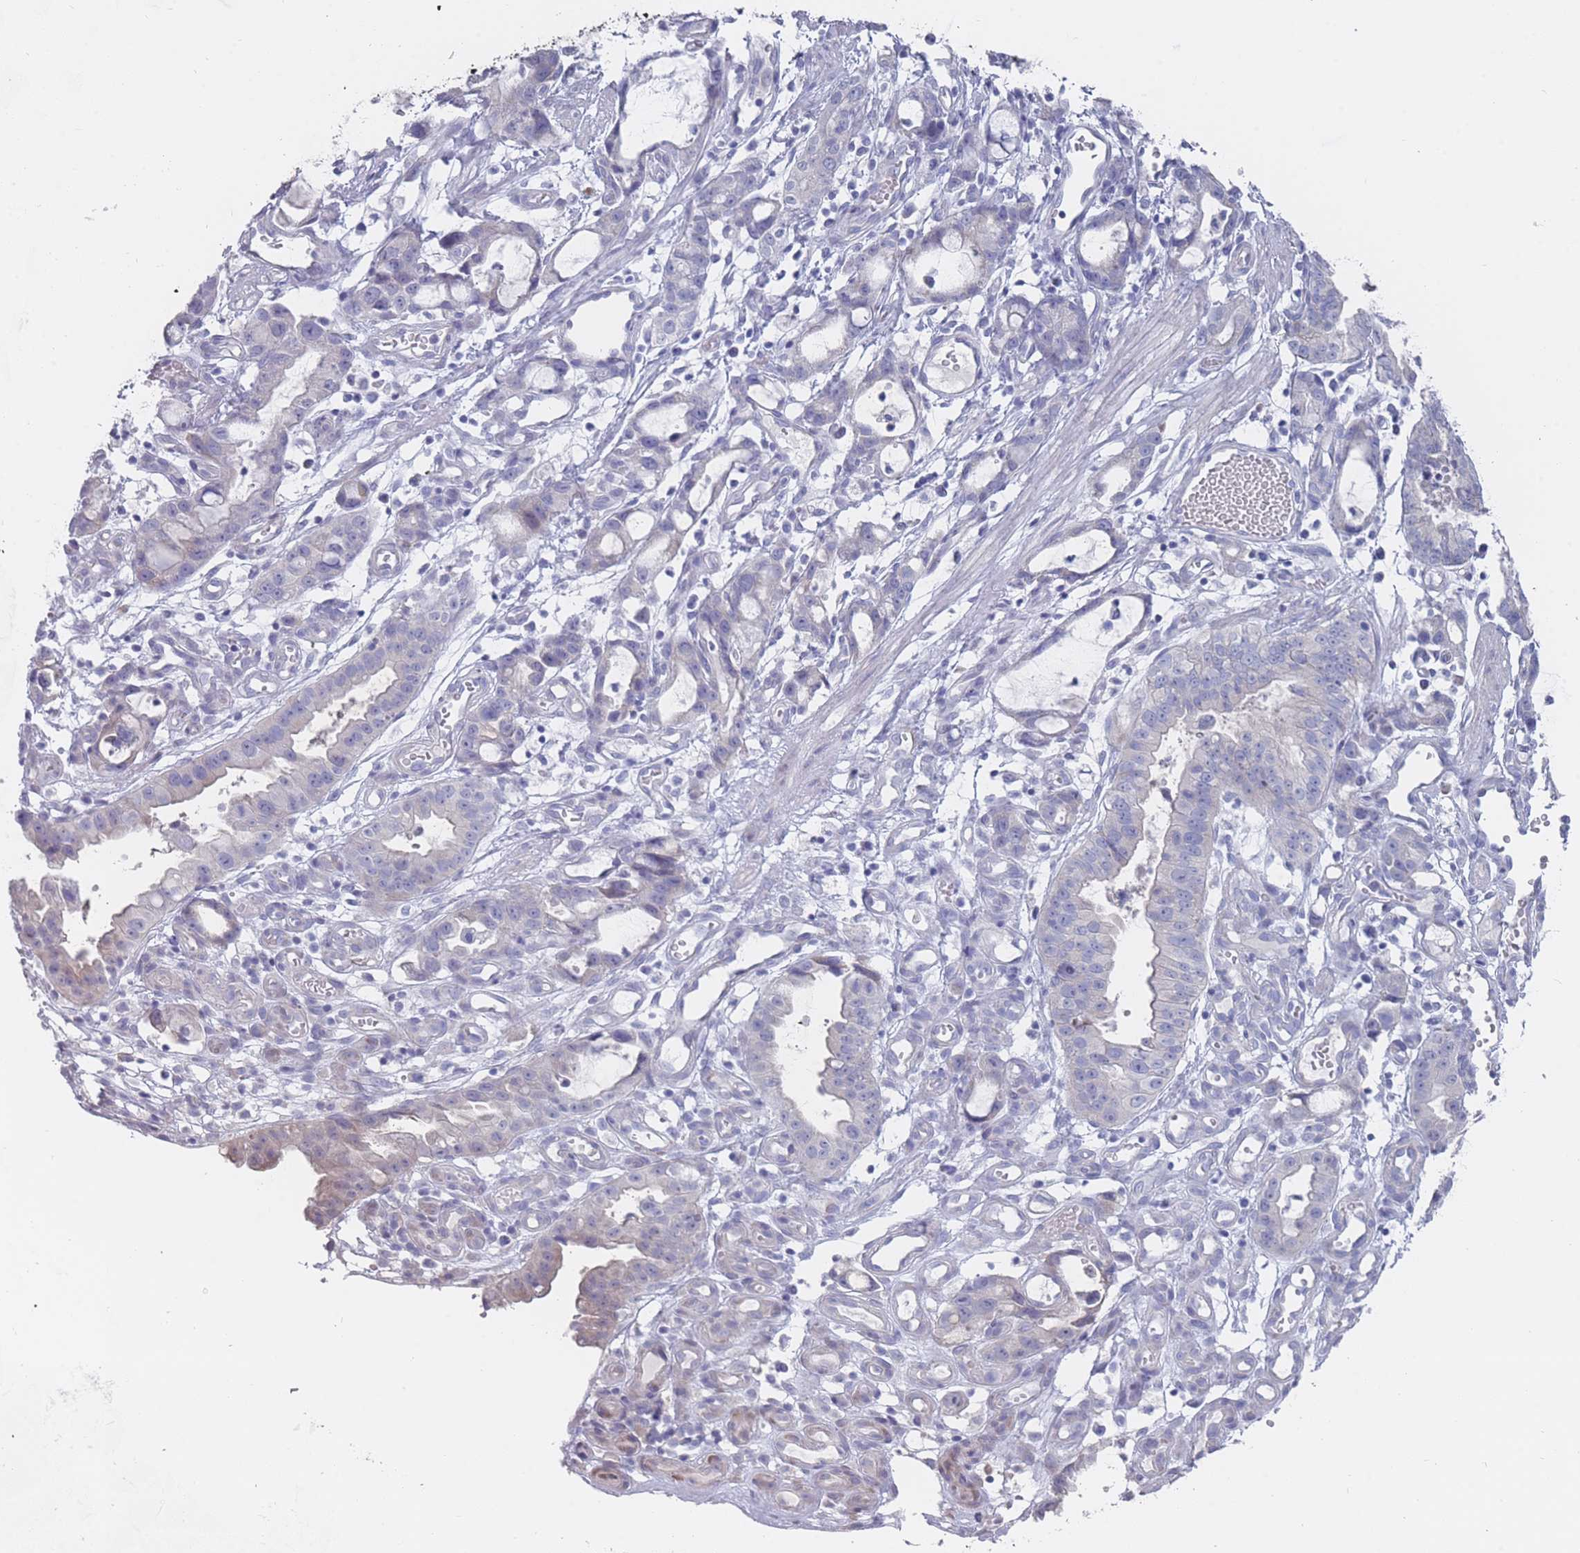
{"staining": {"intensity": "negative", "quantity": "none", "location": "none"}, "tissue": "stomach cancer", "cell_type": "Tumor cells", "image_type": "cancer", "snomed": [{"axis": "morphology", "description": "Adenocarcinoma, NOS"}, {"axis": "topography", "description": "Stomach"}], "caption": "A histopathology image of stomach cancer stained for a protein reveals no brown staining in tumor cells.", "gene": "PIGU", "patient": {"sex": "male", "age": 55}}